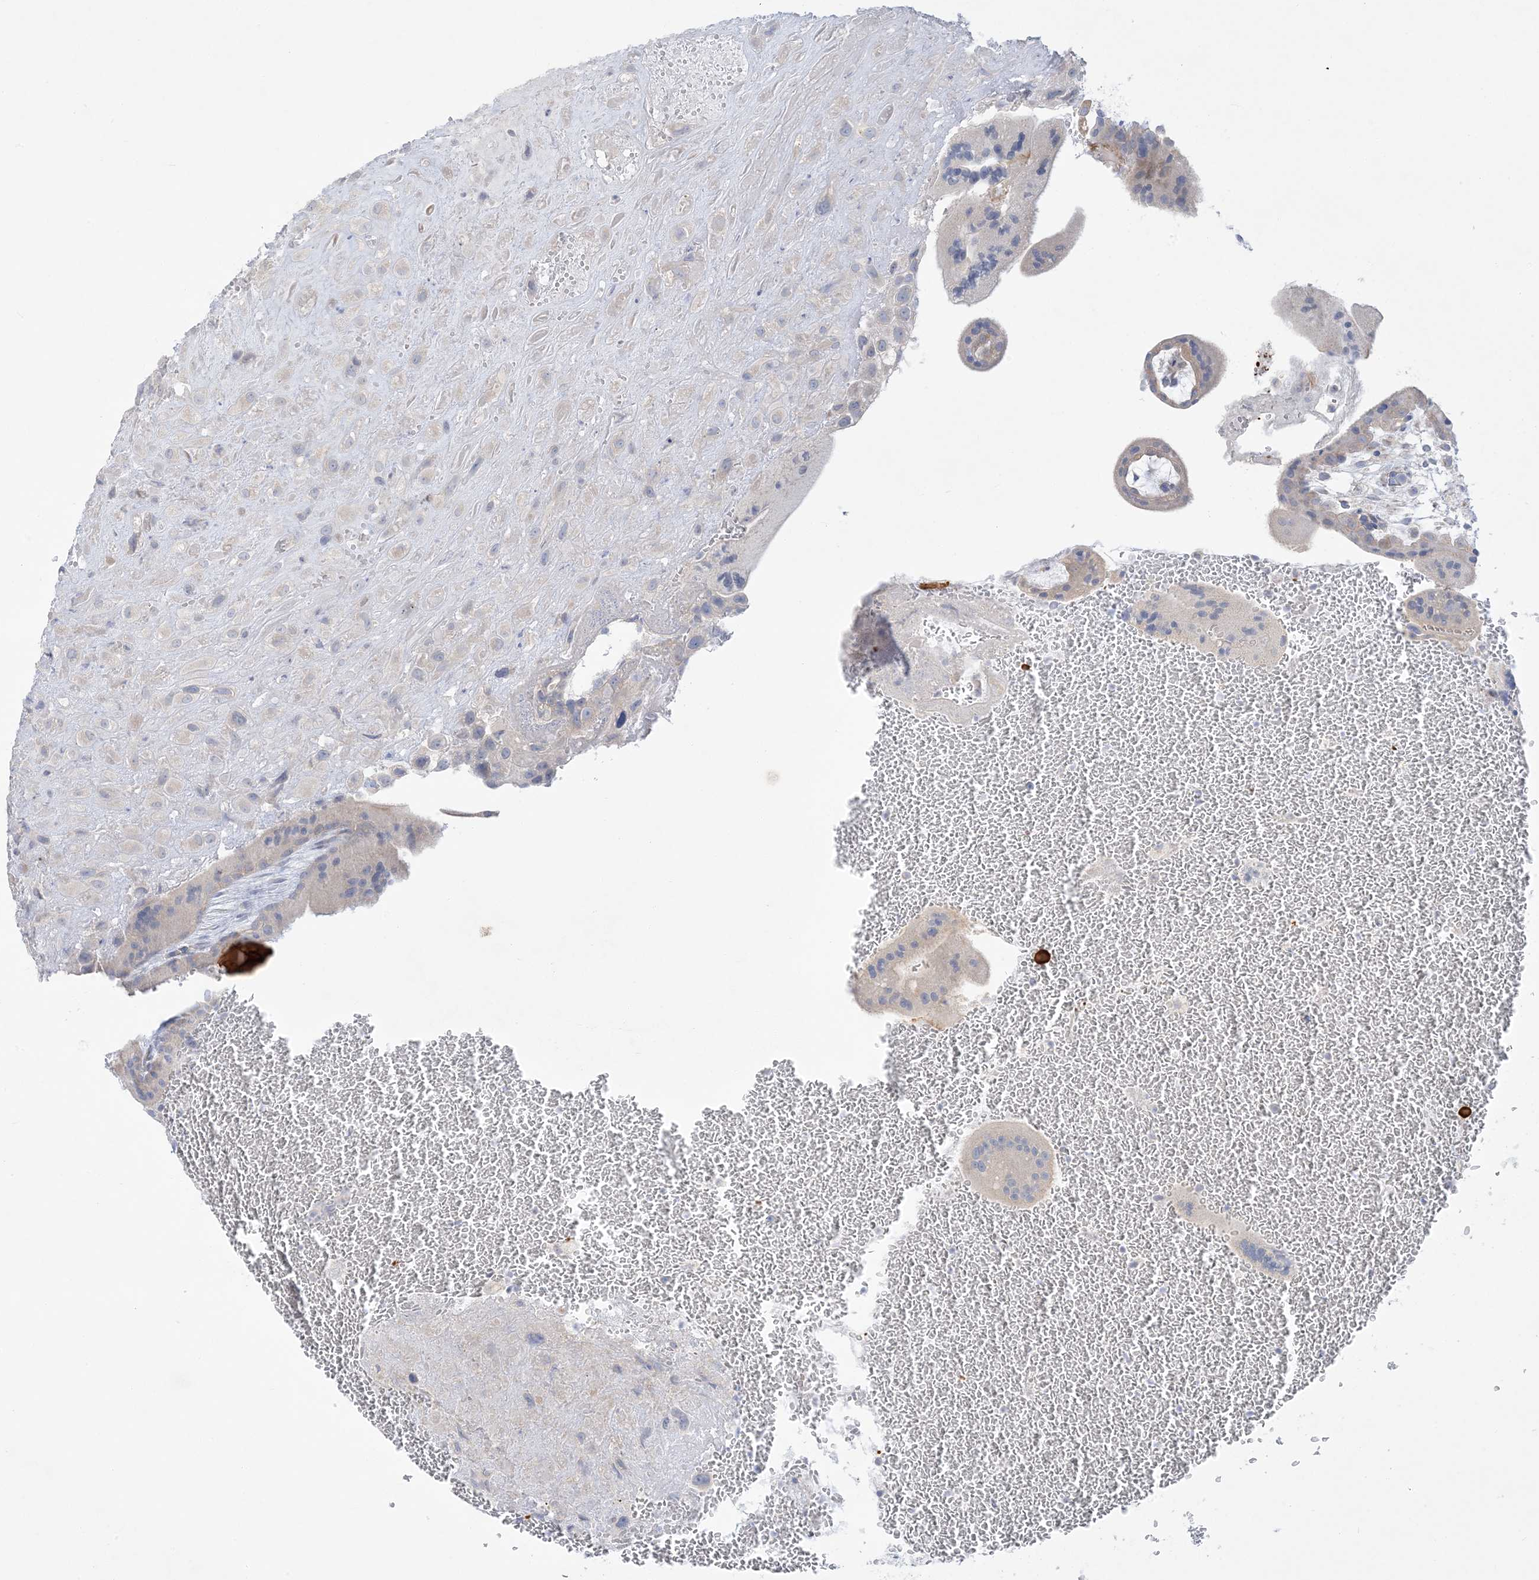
{"staining": {"intensity": "negative", "quantity": "none", "location": "none"}, "tissue": "placenta", "cell_type": "Decidual cells", "image_type": "normal", "snomed": [{"axis": "morphology", "description": "Normal tissue, NOS"}, {"axis": "topography", "description": "Placenta"}], "caption": "A high-resolution histopathology image shows IHC staining of benign placenta, which displays no significant expression in decidual cells.", "gene": "FAM184A", "patient": {"sex": "female", "age": 35}}